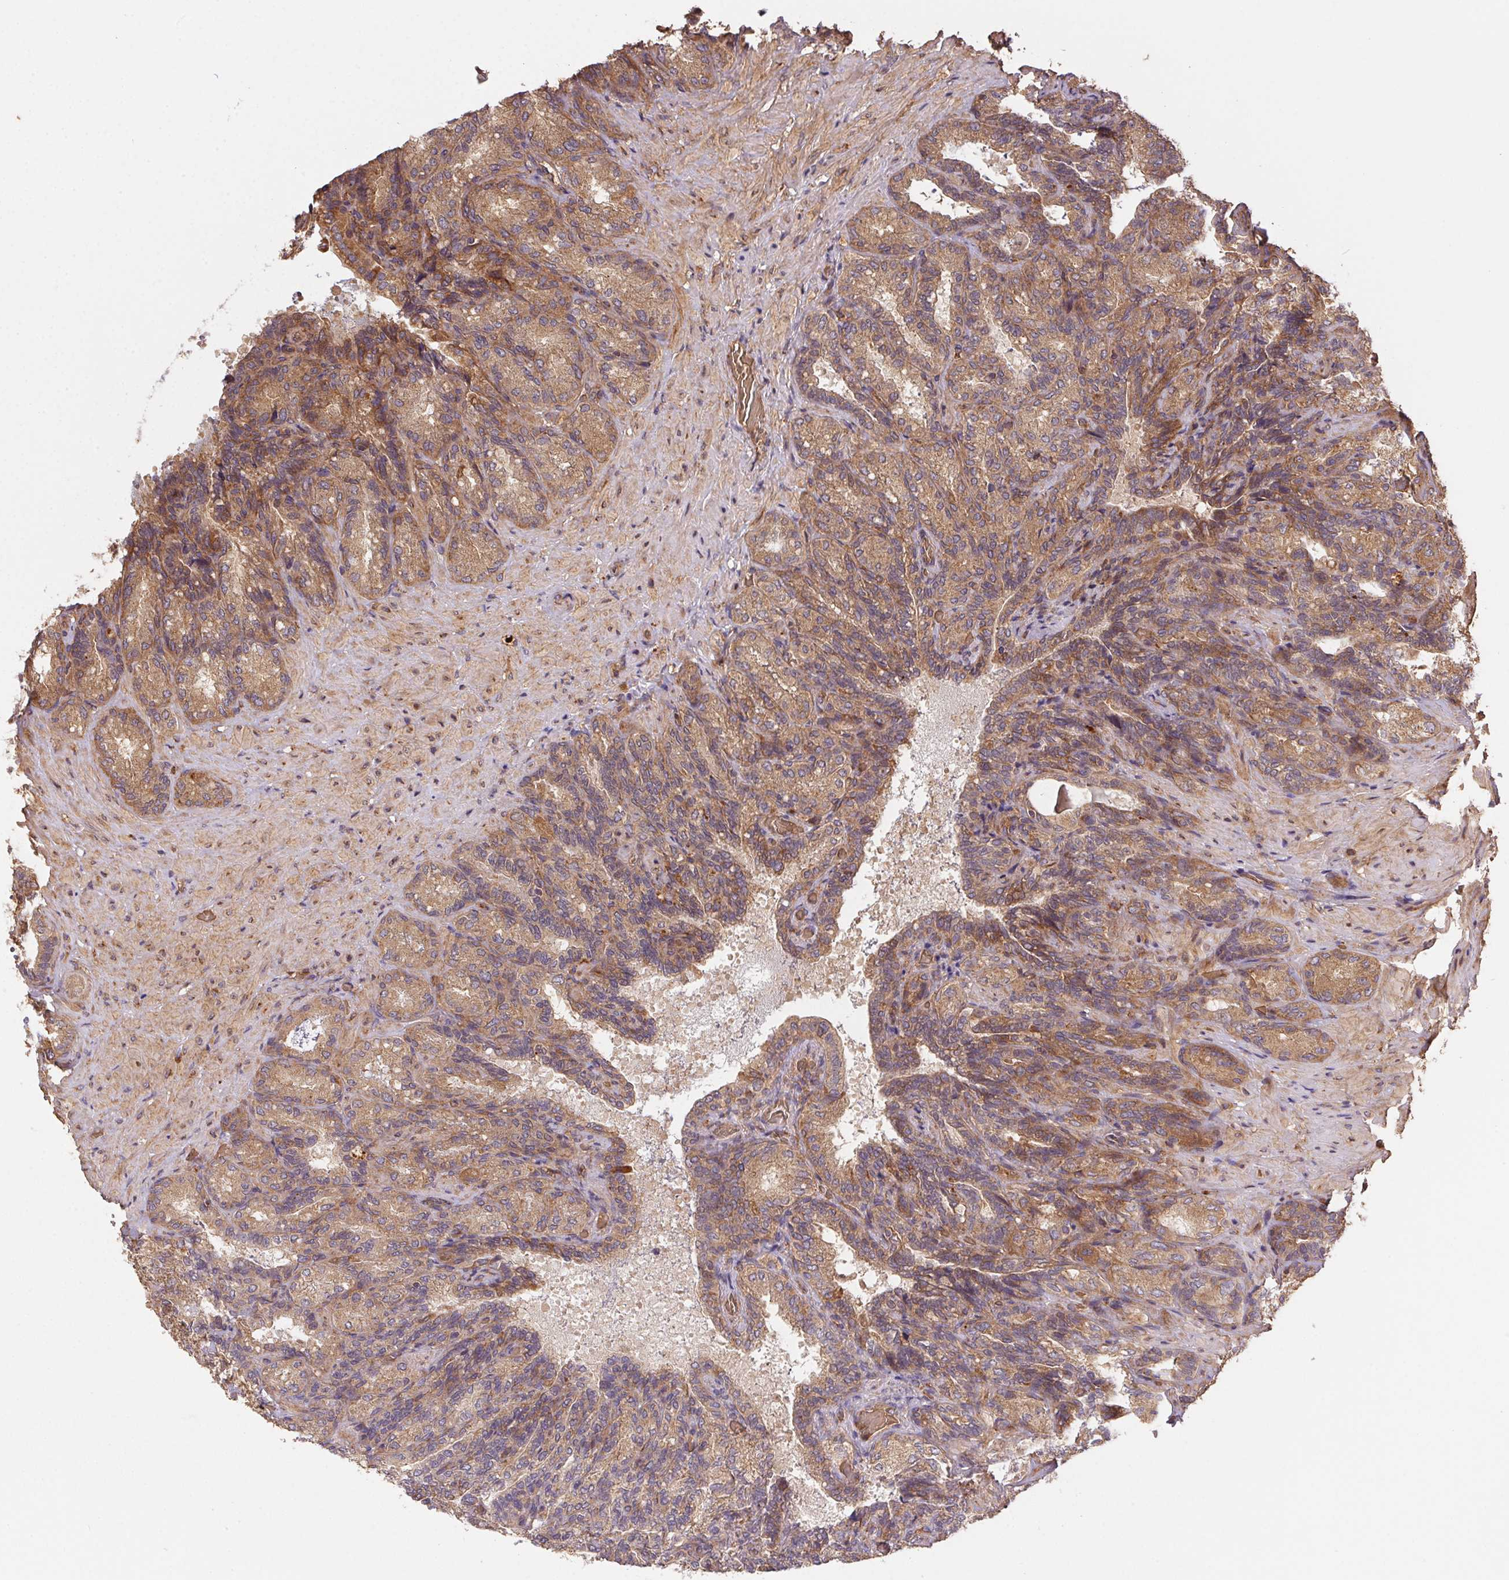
{"staining": {"intensity": "moderate", "quantity": ">75%", "location": "cytoplasmic/membranous"}, "tissue": "seminal vesicle", "cell_type": "Glandular cells", "image_type": "normal", "snomed": [{"axis": "morphology", "description": "Normal tissue, NOS"}, {"axis": "topography", "description": "Seminal veicle"}], "caption": "Protein staining displays moderate cytoplasmic/membranous staining in about >75% of glandular cells in unremarkable seminal vesicle. (Brightfield microscopy of DAB IHC at high magnification).", "gene": "USE1", "patient": {"sex": "male", "age": 68}}